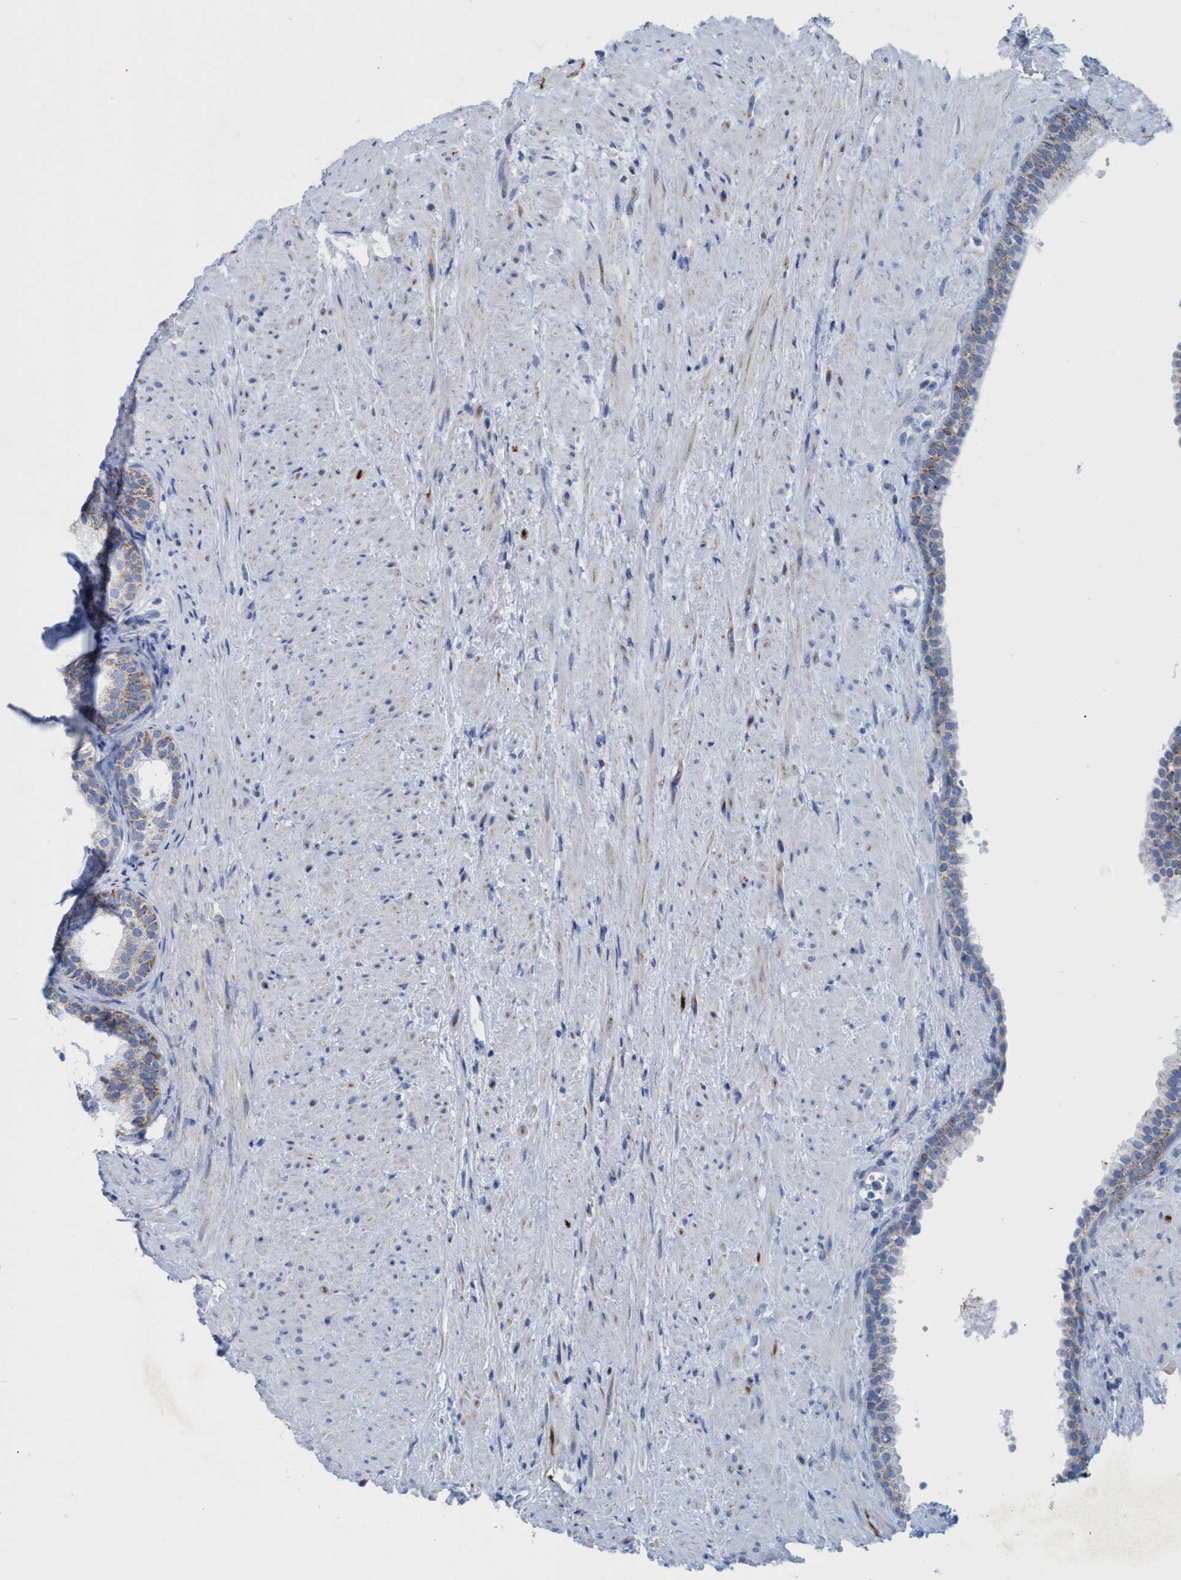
{"staining": {"intensity": "weak", "quantity": "<25%", "location": "cytoplasmic/membranous"}, "tissue": "prostate", "cell_type": "Glandular cells", "image_type": "normal", "snomed": [{"axis": "morphology", "description": "Normal tissue, NOS"}, {"axis": "topography", "description": "Prostate"}], "caption": "Human prostate stained for a protein using immunohistochemistry demonstrates no staining in glandular cells.", "gene": "GGA3", "patient": {"sex": "male", "age": 76}}